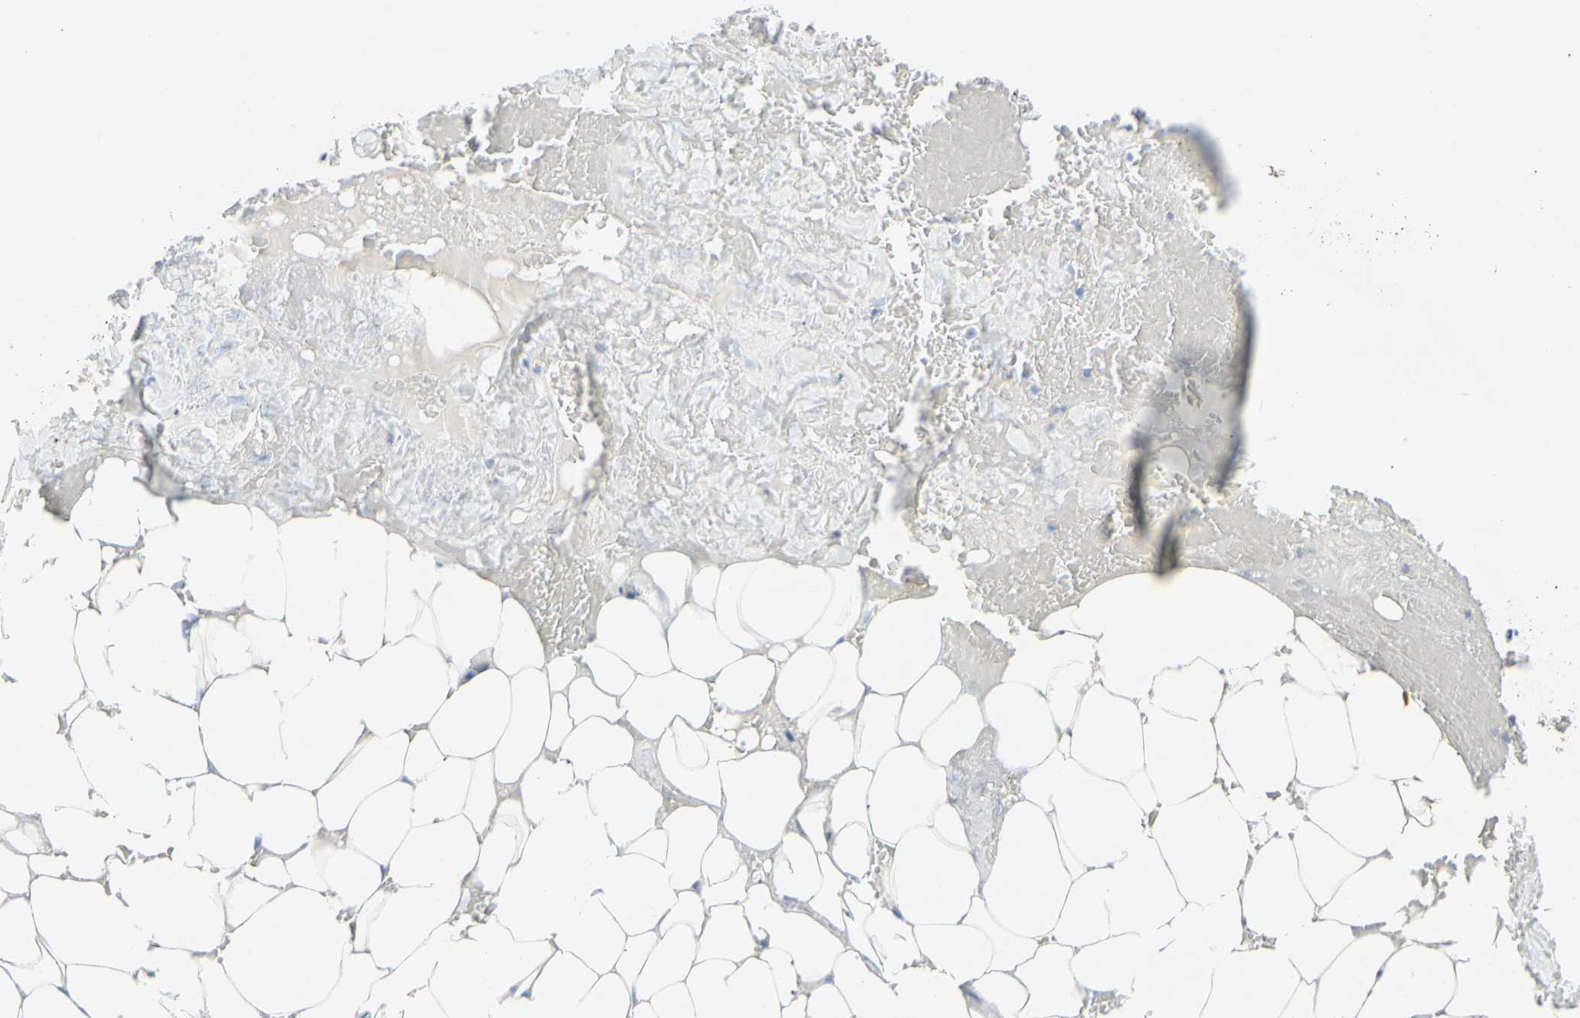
{"staining": {"intensity": "negative", "quantity": "none", "location": "none"}, "tissue": "adipose tissue", "cell_type": "Adipocytes", "image_type": "normal", "snomed": [{"axis": "morphology", "description": "Normal tissue, NOS"}, {"axis": "topography", "description": "Peripheral nerve tissue"}], "caption": "This is an immunohistochemistry (IHC) photomicrograph of benign human adipose tissue. There is no staining in adipocytes.", "gene": "ZNF132", "patient": {"sex": "male", "age": 70}}